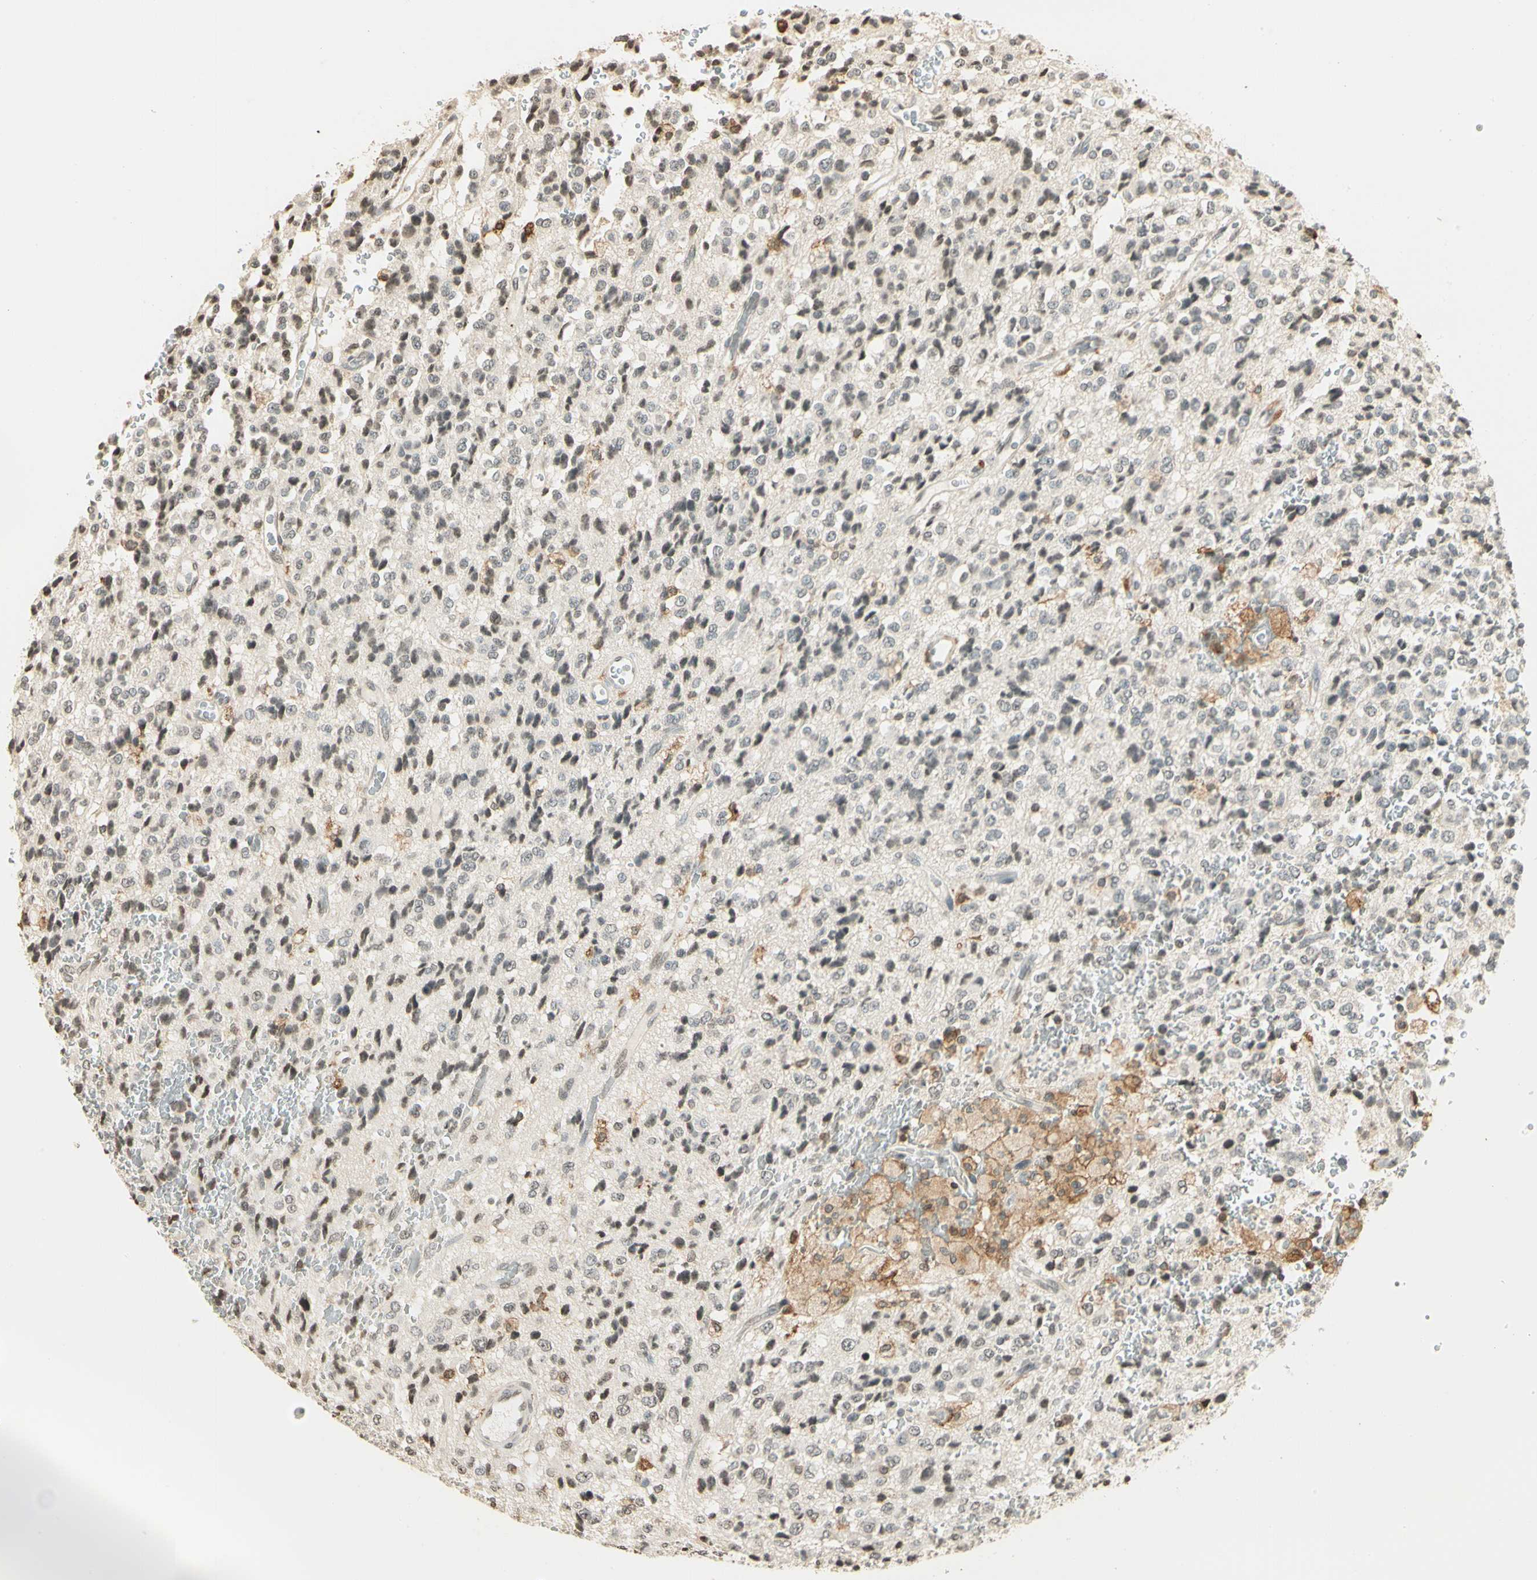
{"staining": {"intensity": "weak", "quantity": "25%-75%", "location": "nuclear"}, "tissue": "glioma", "cell_type": "Tumor cells", "image_type": "cancer", "snomed": [{"axis": "morphology", "description": "Glioma, malignant, High grade"}, {"axis": "topography", "description": "pancreas cauda"}], "caption": "High-magnification brightfield microscopy of glioma stained with DAB (3,3'-diaminobenzidine) (brown) and counterstained with hematoxylin (blue). tumor cells exhibit weak nuclear staining is present in about25%-75% of cells.", "gene": "FER", "patient": {"sex": "male", "age": 60}}